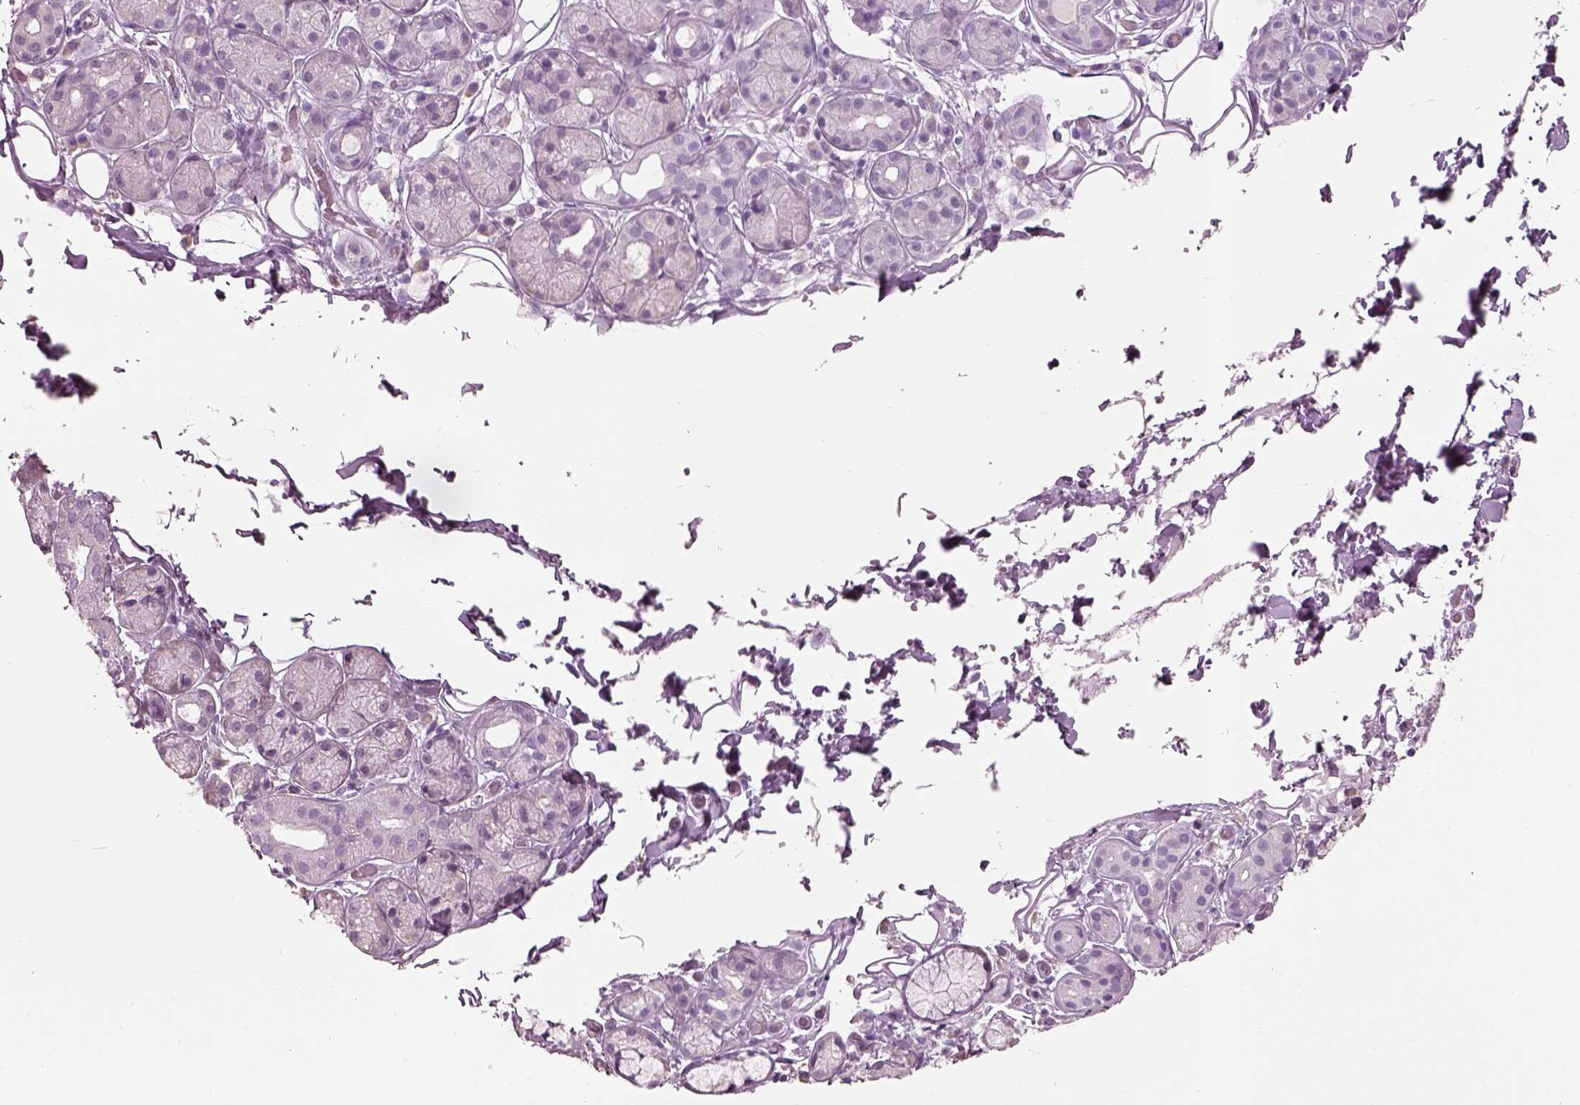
{"staining": {"intensity": "negative", "quantity": "none", "location": "none"}, "tissue": "salivary gland", "cell_type": "Glandular cells", "image_type": "normal", "snomed": [{"axis": "morphology", "description": "Normal tissue, NOS"}, {"axis": "topography", "description": "Salivary gland"}, {"axis": "topography", "description": "Peripheral nerve tissue"}], "caption": "Protein analysis of normal salivary gland shows no significant staining in glandular cells.", "gene": "SLC27A2", "patient": {"sex": "male", "age": 71}}